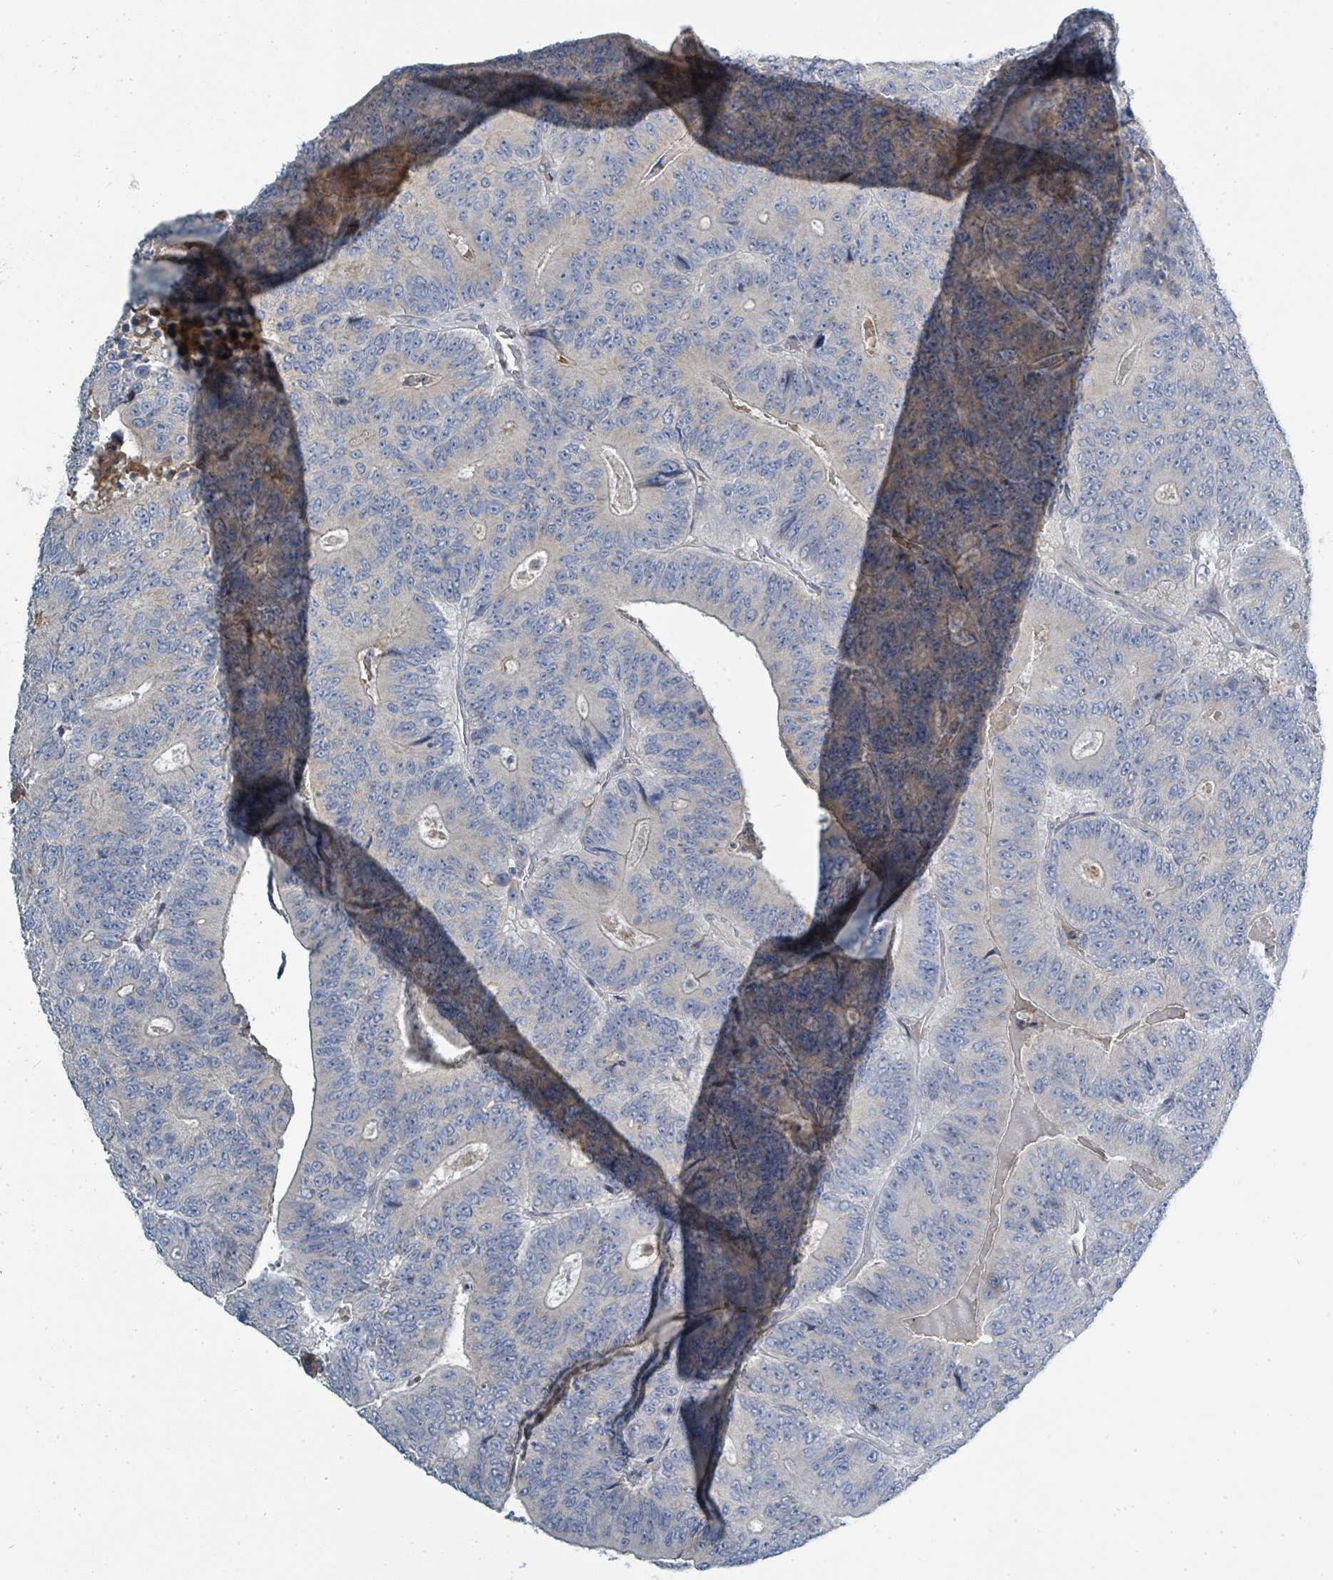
{"staining": {"intensity": "negative", "quantity": "none", "location": "none"}, "tissue": "colorectal cancer", "cell_type": "Tumor cells", "image_type": "cancer", "snomed": [{"axis": "morphology", "description": "Adenocarcinoma, NOS"}, {"axis": "topography", "description": "Colon"}], "caption": "This is an immunohistochemistry (IHC) photomicrograph of adenocarcinoma (colorectal). There is no expression in tumor cells.", "gene": "SLC25A23", "patient": {"sex": "male", "age": 83}}